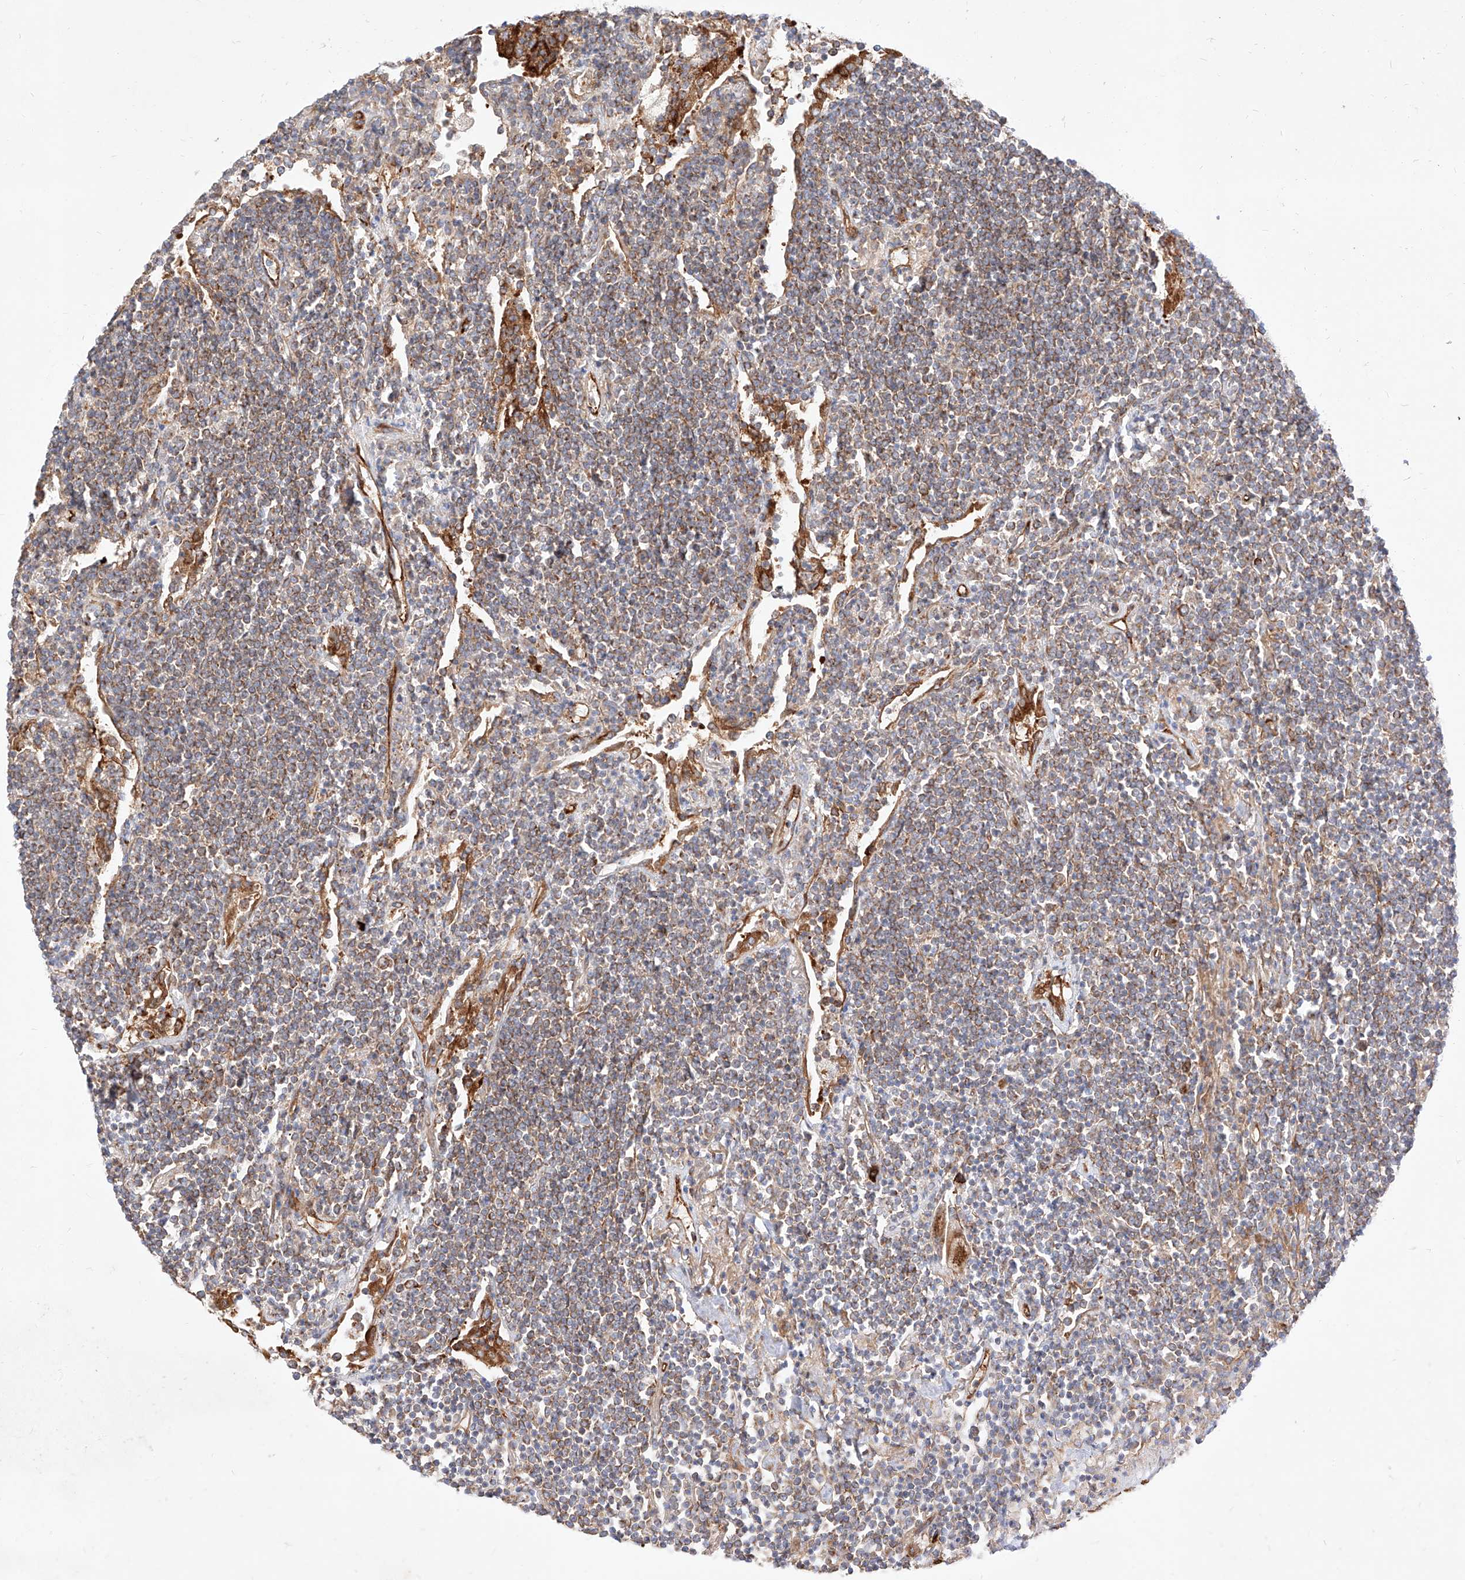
{"staining": {"intensity": "weak", "quantity": ">75%", "location": "cytoplasmic/membranous"}, "tissue": "lymphoma", "cell_type": "Tumor cells", "image_type": "cancer", "snomed": [{"axis": "morphology", "description": "Malignant lymphoma, non-Hodgkin's type, Low grade"}, {"axis": "topography", "description": "Lung"}], "caption": "A brown stain shows weak cytoplasmic/membranous staining of a protein in lymphoma tumor cells.", "gene": "CSGALNACT2", "patient": {"sex": "female", "age": 71}}